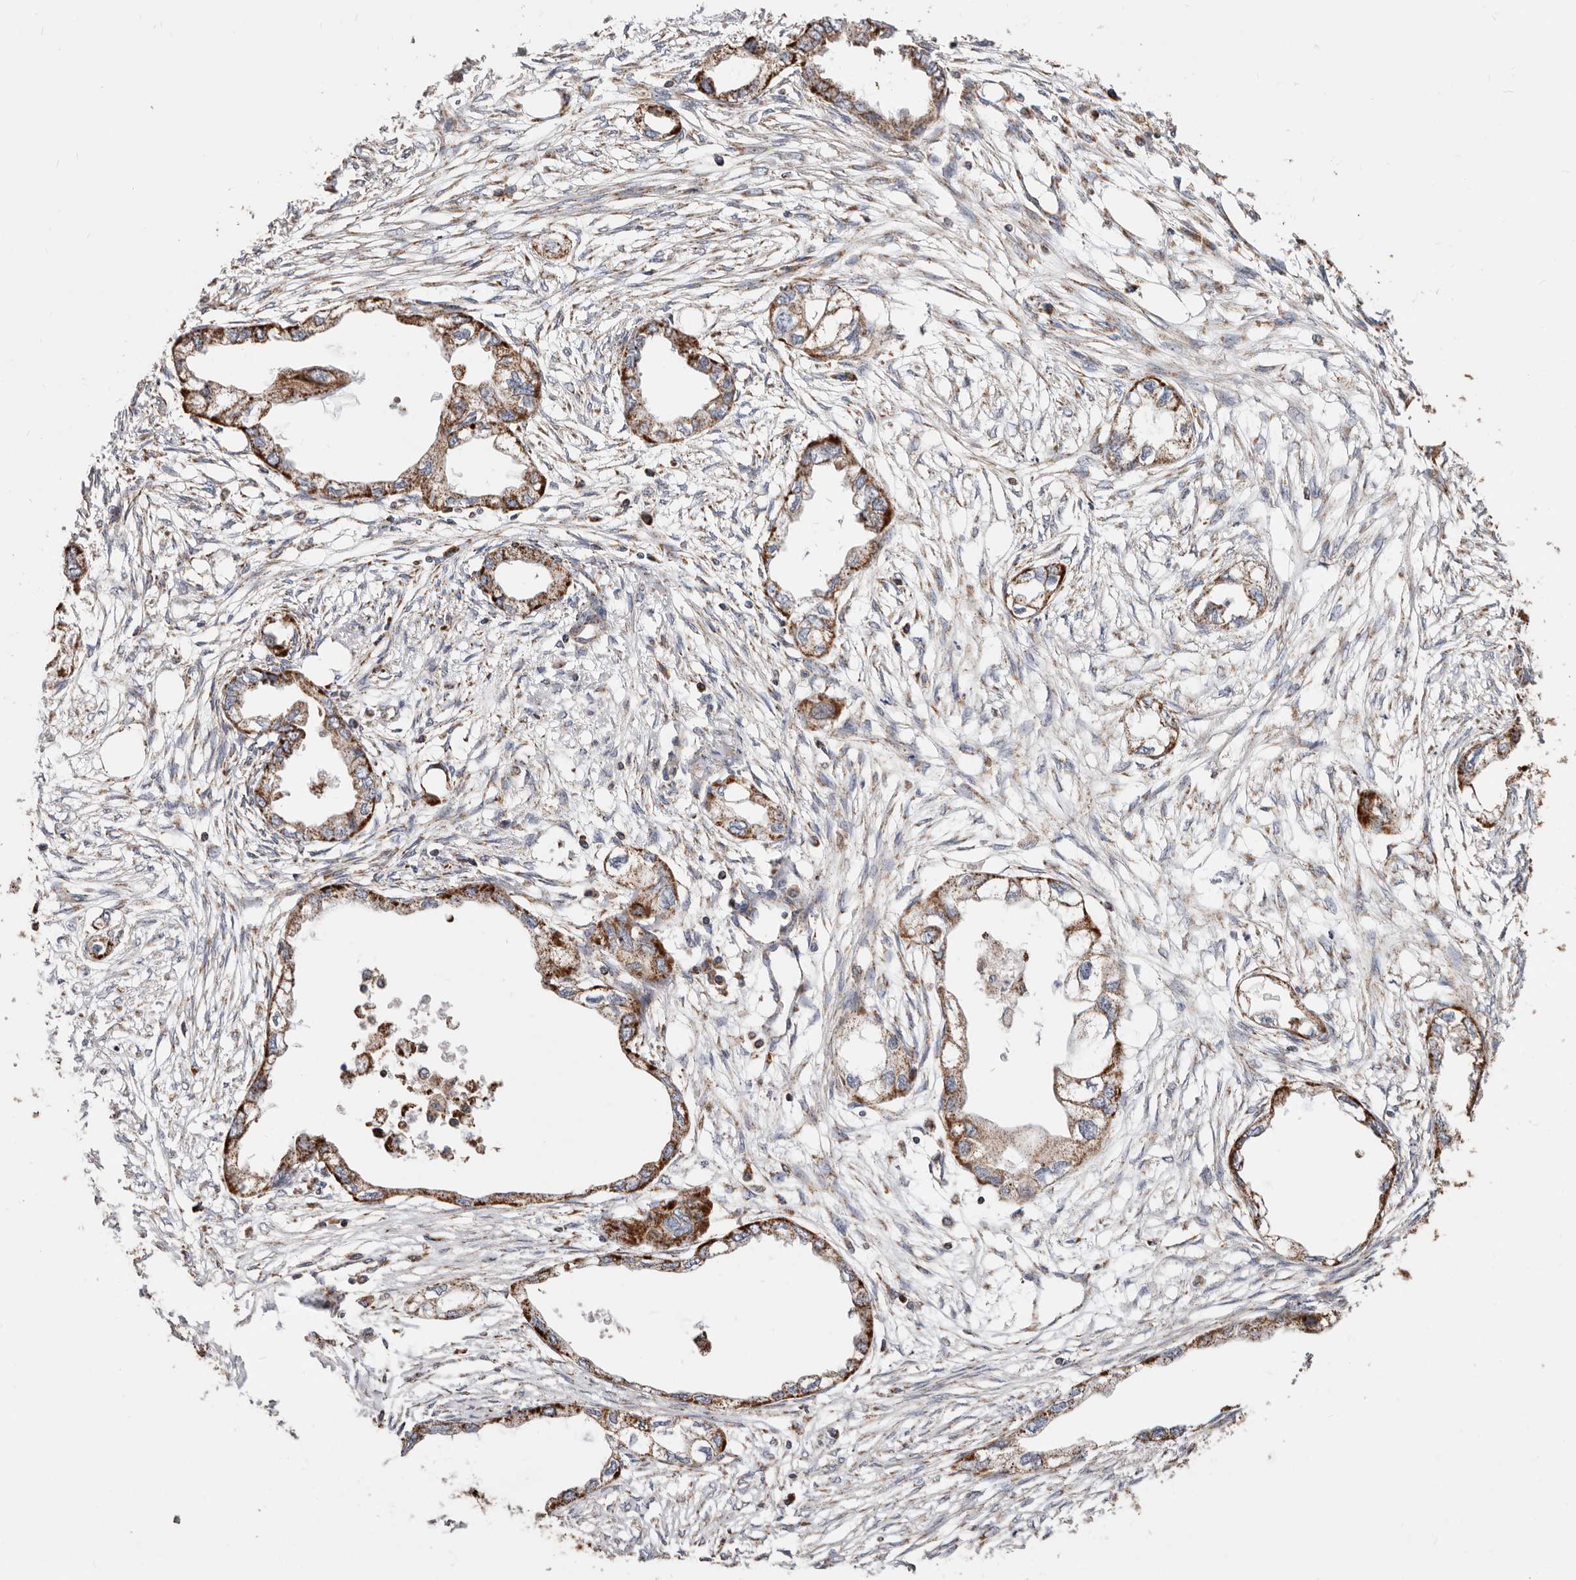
{"staining": {"intensity": "moderate", "quantity": ">75%", "location": "cytoplasmic/membranous"}, "tissue": "endometrial cancer", "cell_type": "Tumor cells", "image_type": "cancer", "snomed": [{"axis": "morphology", "description": "Adenocarcinoma, NOS"}, {"axis": "morphology", "description": "Adenocarcinoma, metastatic, NOS"}, {"axis": "topography", "description": "Adipose tissue"}, {"axis": "topography", "description": "Endometrium"}], "caption": "A brown stain shows moderate cytoplasmic/membranous positivity of a protein in human metastatic adenocarcinoma (endometrial) tumor cells.", "gene": "PRKACB", "patient": {"sex": "female", "age": 67}}